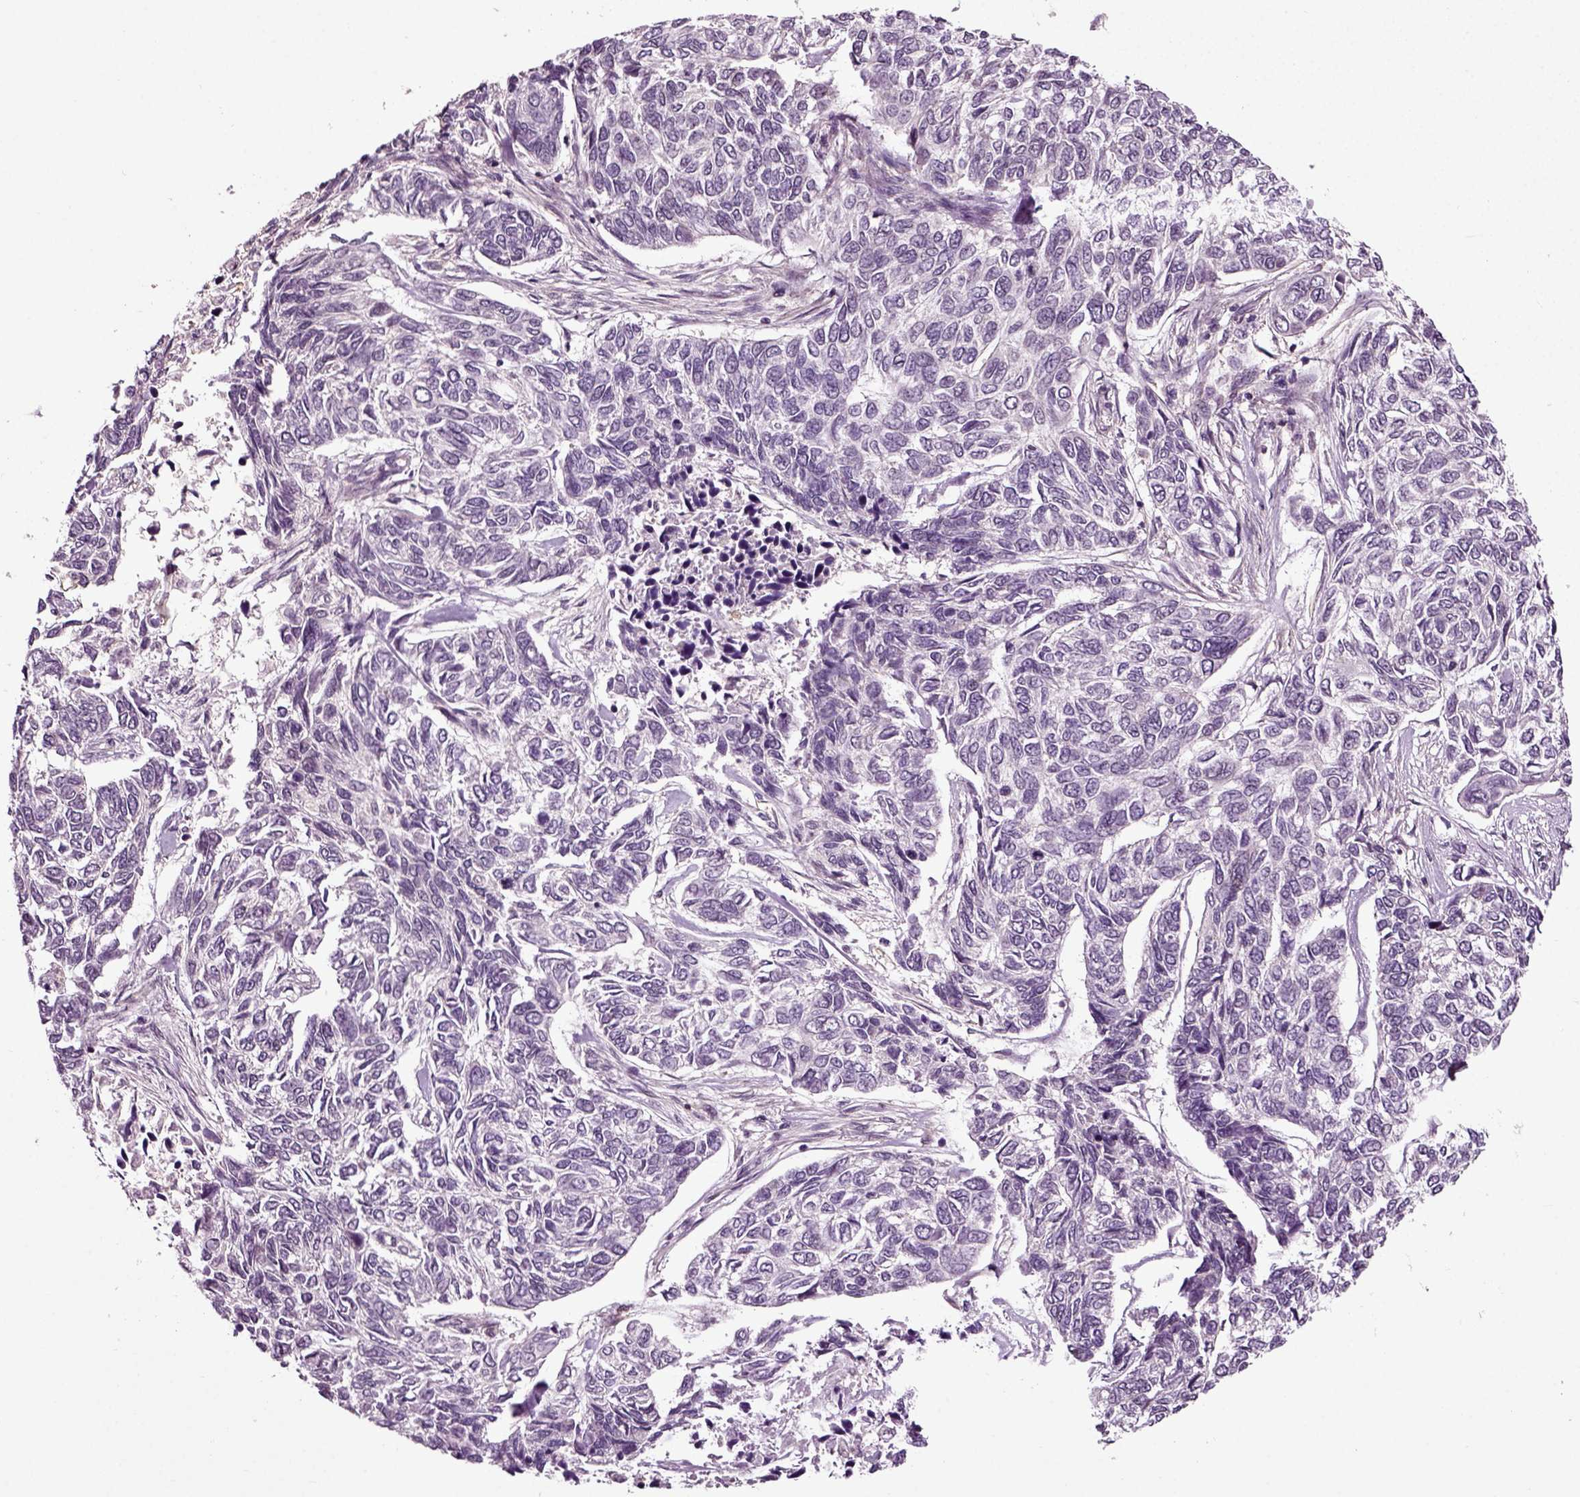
{"staining": {"intensity": "negative", "quantity": "none", "location": "none"}, "tissue": "skin cancer", "cell_type": "Tumor cells", "image_type": "cancer", "snomed": [{"axis": "morphology", "description": "Basal cell carcinoma"}, {"axis": "topography", "description": "Skin"}], "caption": "Tumor cells are negative for protein expression in human skin cancer.", "gene": "KNSTRN", "patient": {"sex": "female", "age": 65}}